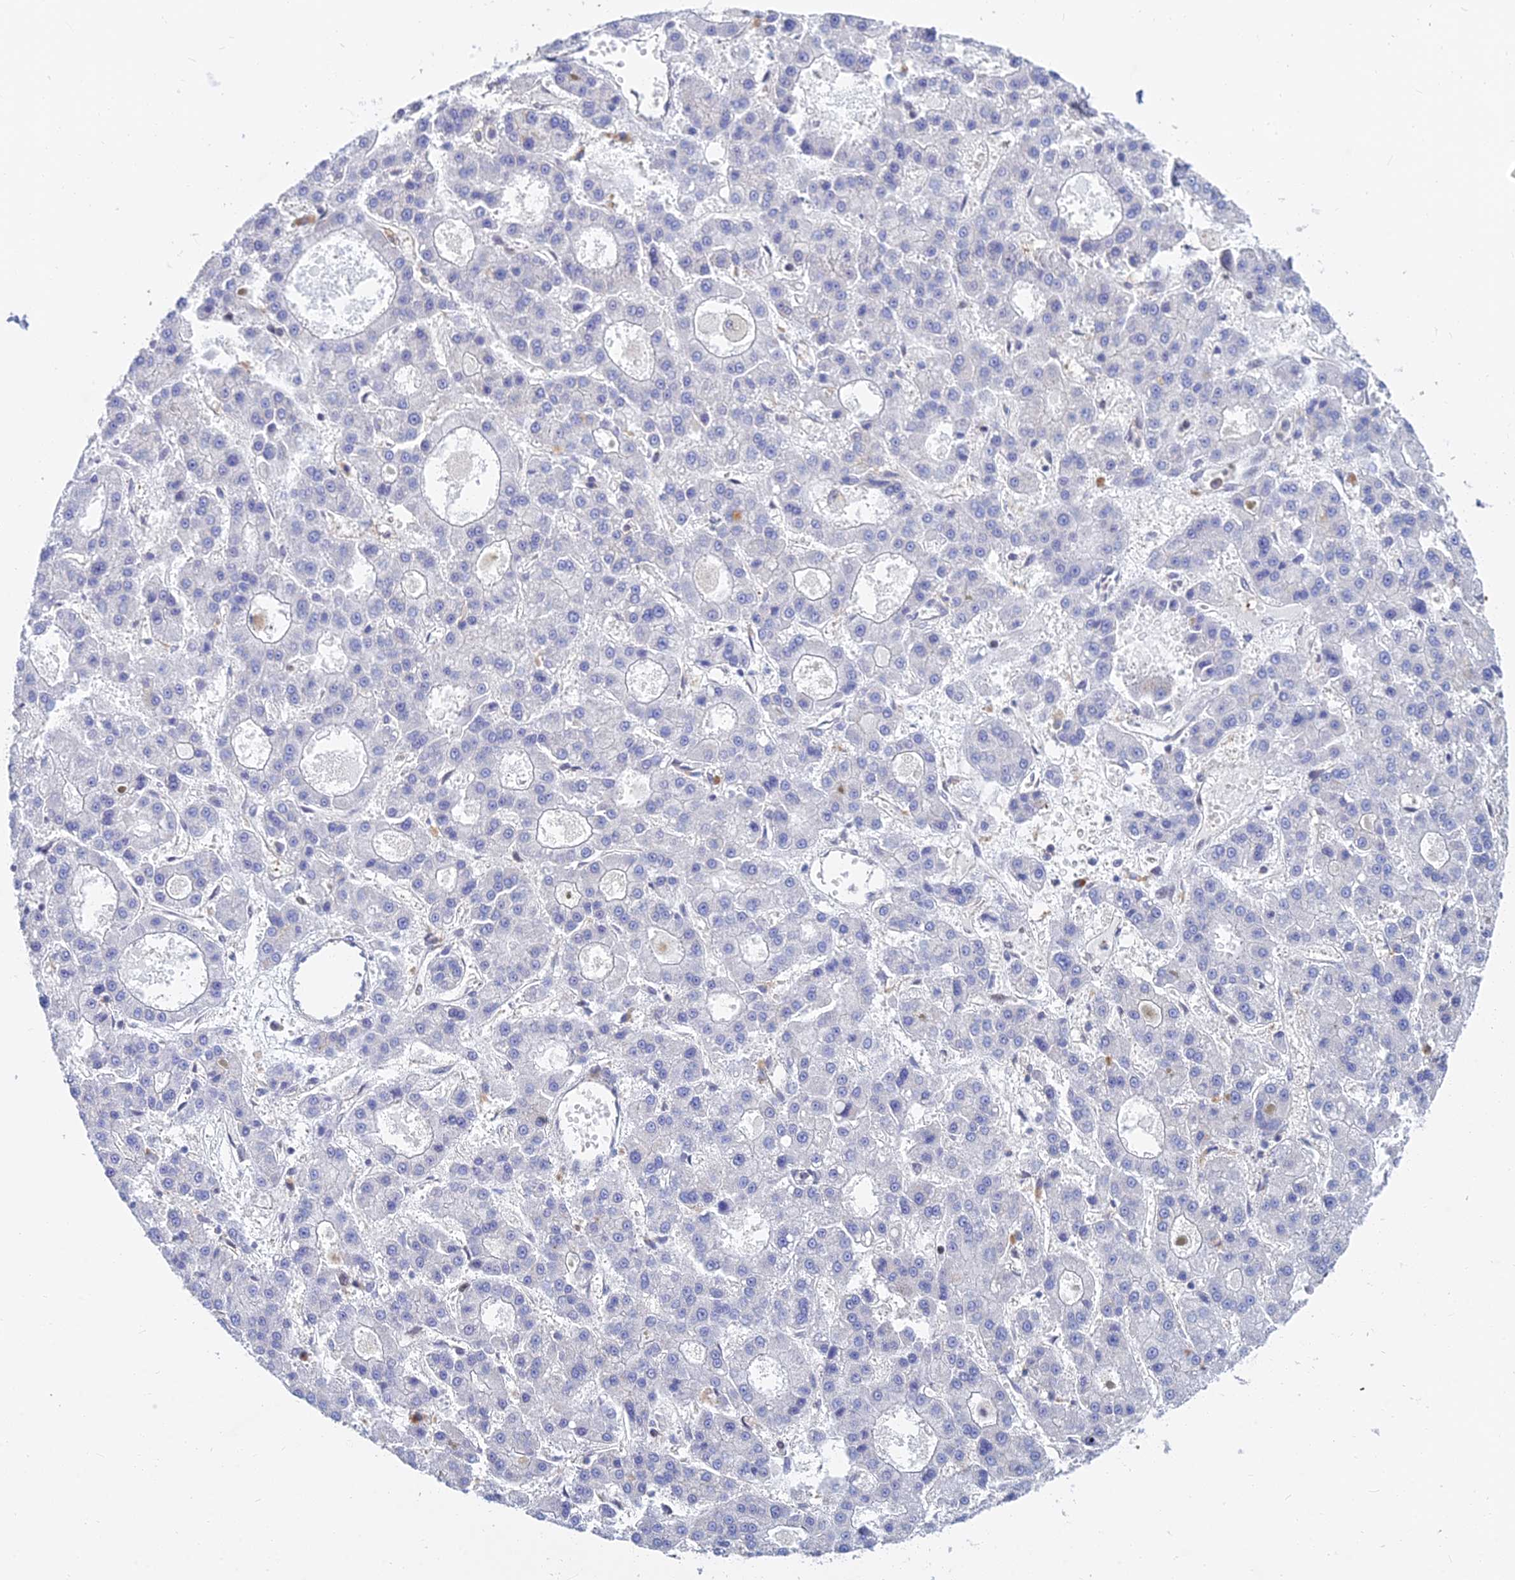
{"staining": {"intensity": "negative", "quantity": "none", "location": "none"}, "tissue": "liver cancer", "cell_type": "Tumor cells", "image_type": "cancer", "snomed": [{"axis": "morphology", "description": "Carcinoma, Hepatocellular, NOS"}, {"axis": "topography", "description": "Liver"}], "caption": "IHC of human hepatocellular carcinoma (liver) shows no positivity in tumor cells.", "gene": "B3GALT4", "patient": {"sex": "male", "age": 70}}